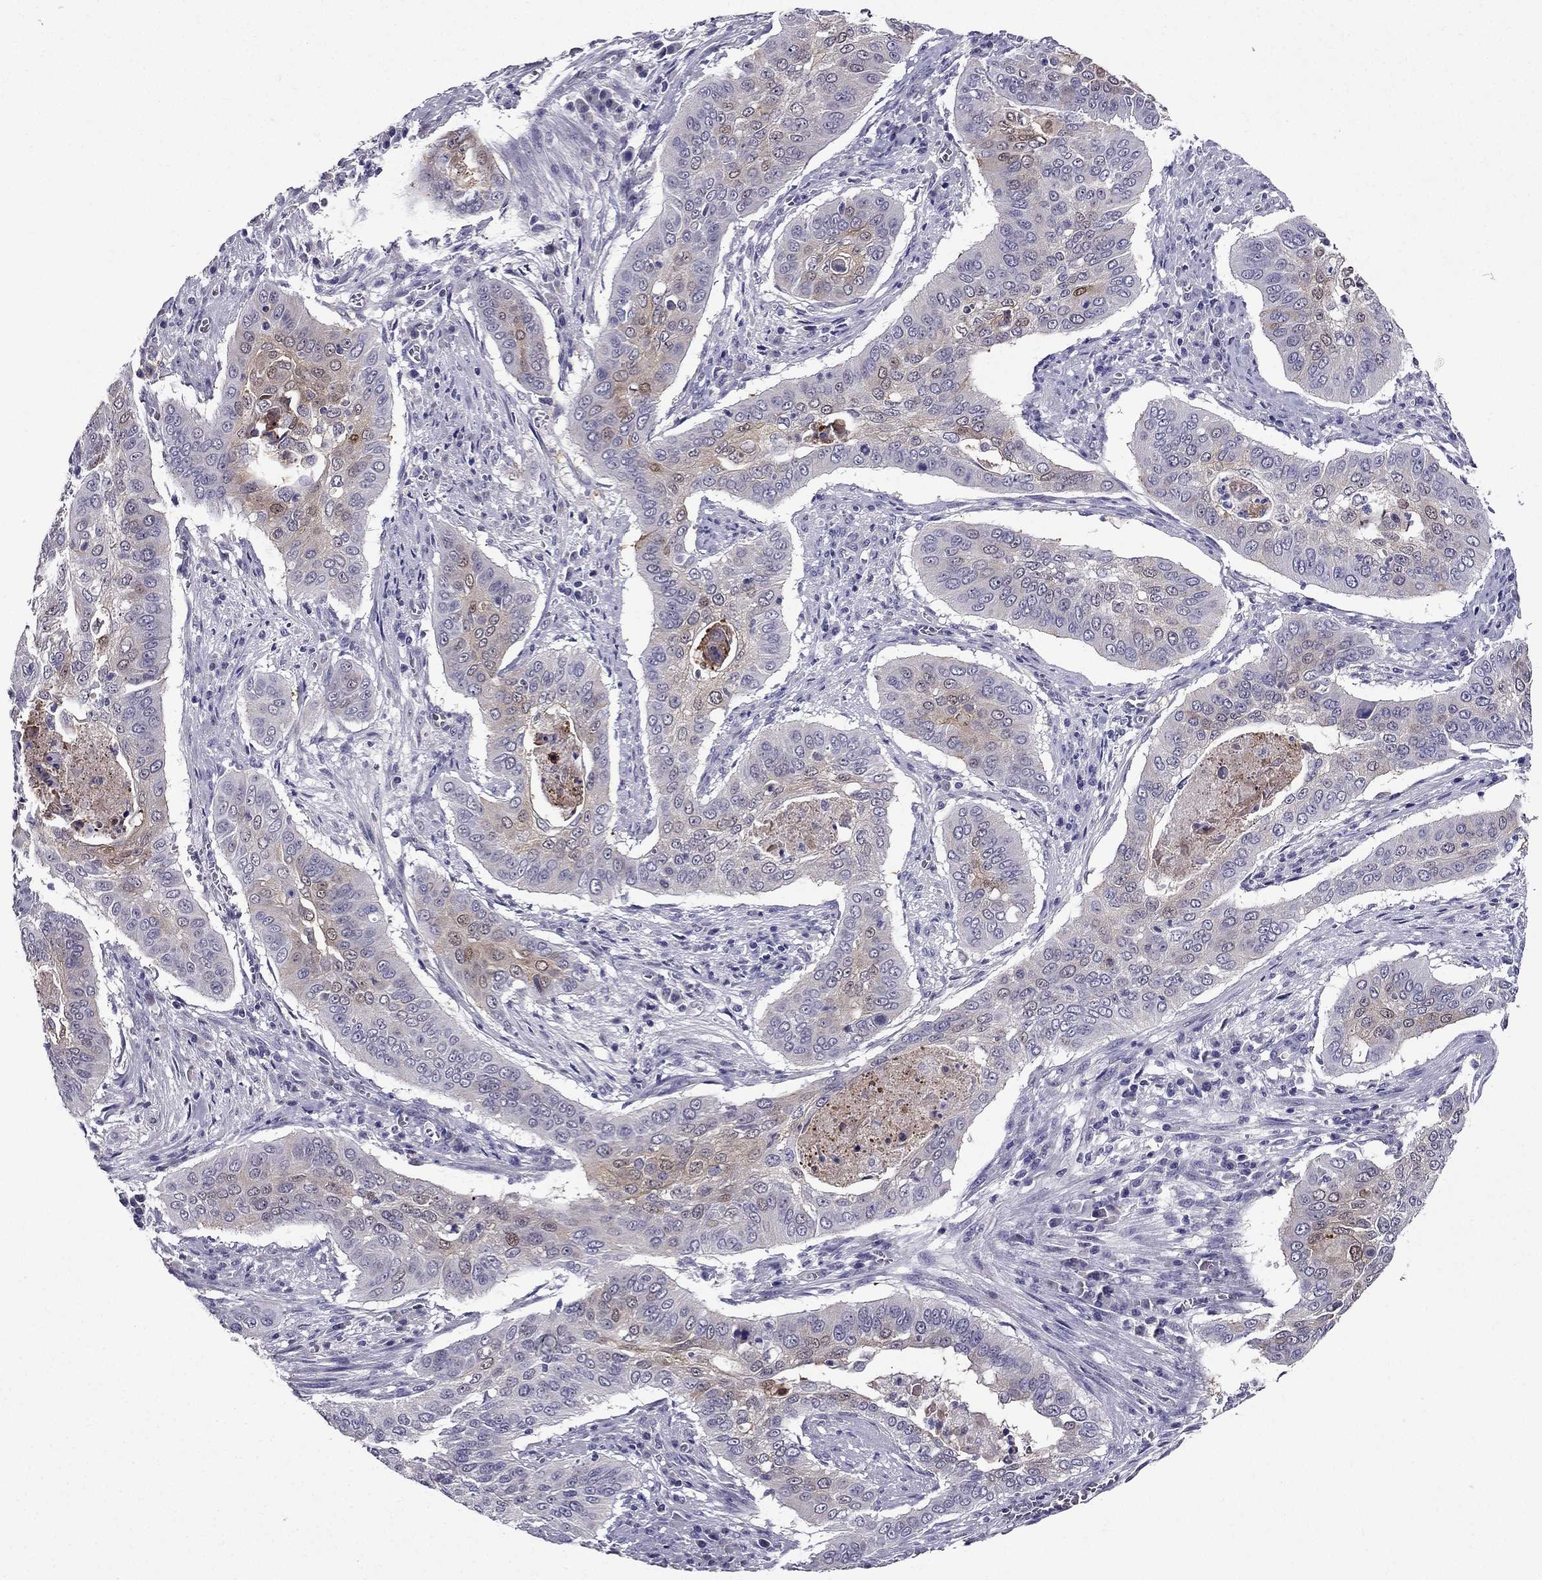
{"staining": {"intensity": "weak", "quantity": "25%-75%", "location": "cytoplasmic/membranous"}, "tissue": "cervical cancer", "cell_type": "Tumor cells", "image_type": "cancer", "snomed": [{"axis": "morphology", "description": "Squamous cell carcinoma, NOS"}, {"axis": "topography", "description": "Cervix"}], "caption": "IHC histopathology image of neoplastic tissue: human cervical squamous cell carcinoma stained using IHC demonstrates low levels of weak protein expression localized specifically in the cytoplasmic/membranous of tumor cells, appearing as a cytoplasmic/membranous brown color.", "gene": "DUSP15", "patient": {"sex": "female", "age": 39}}